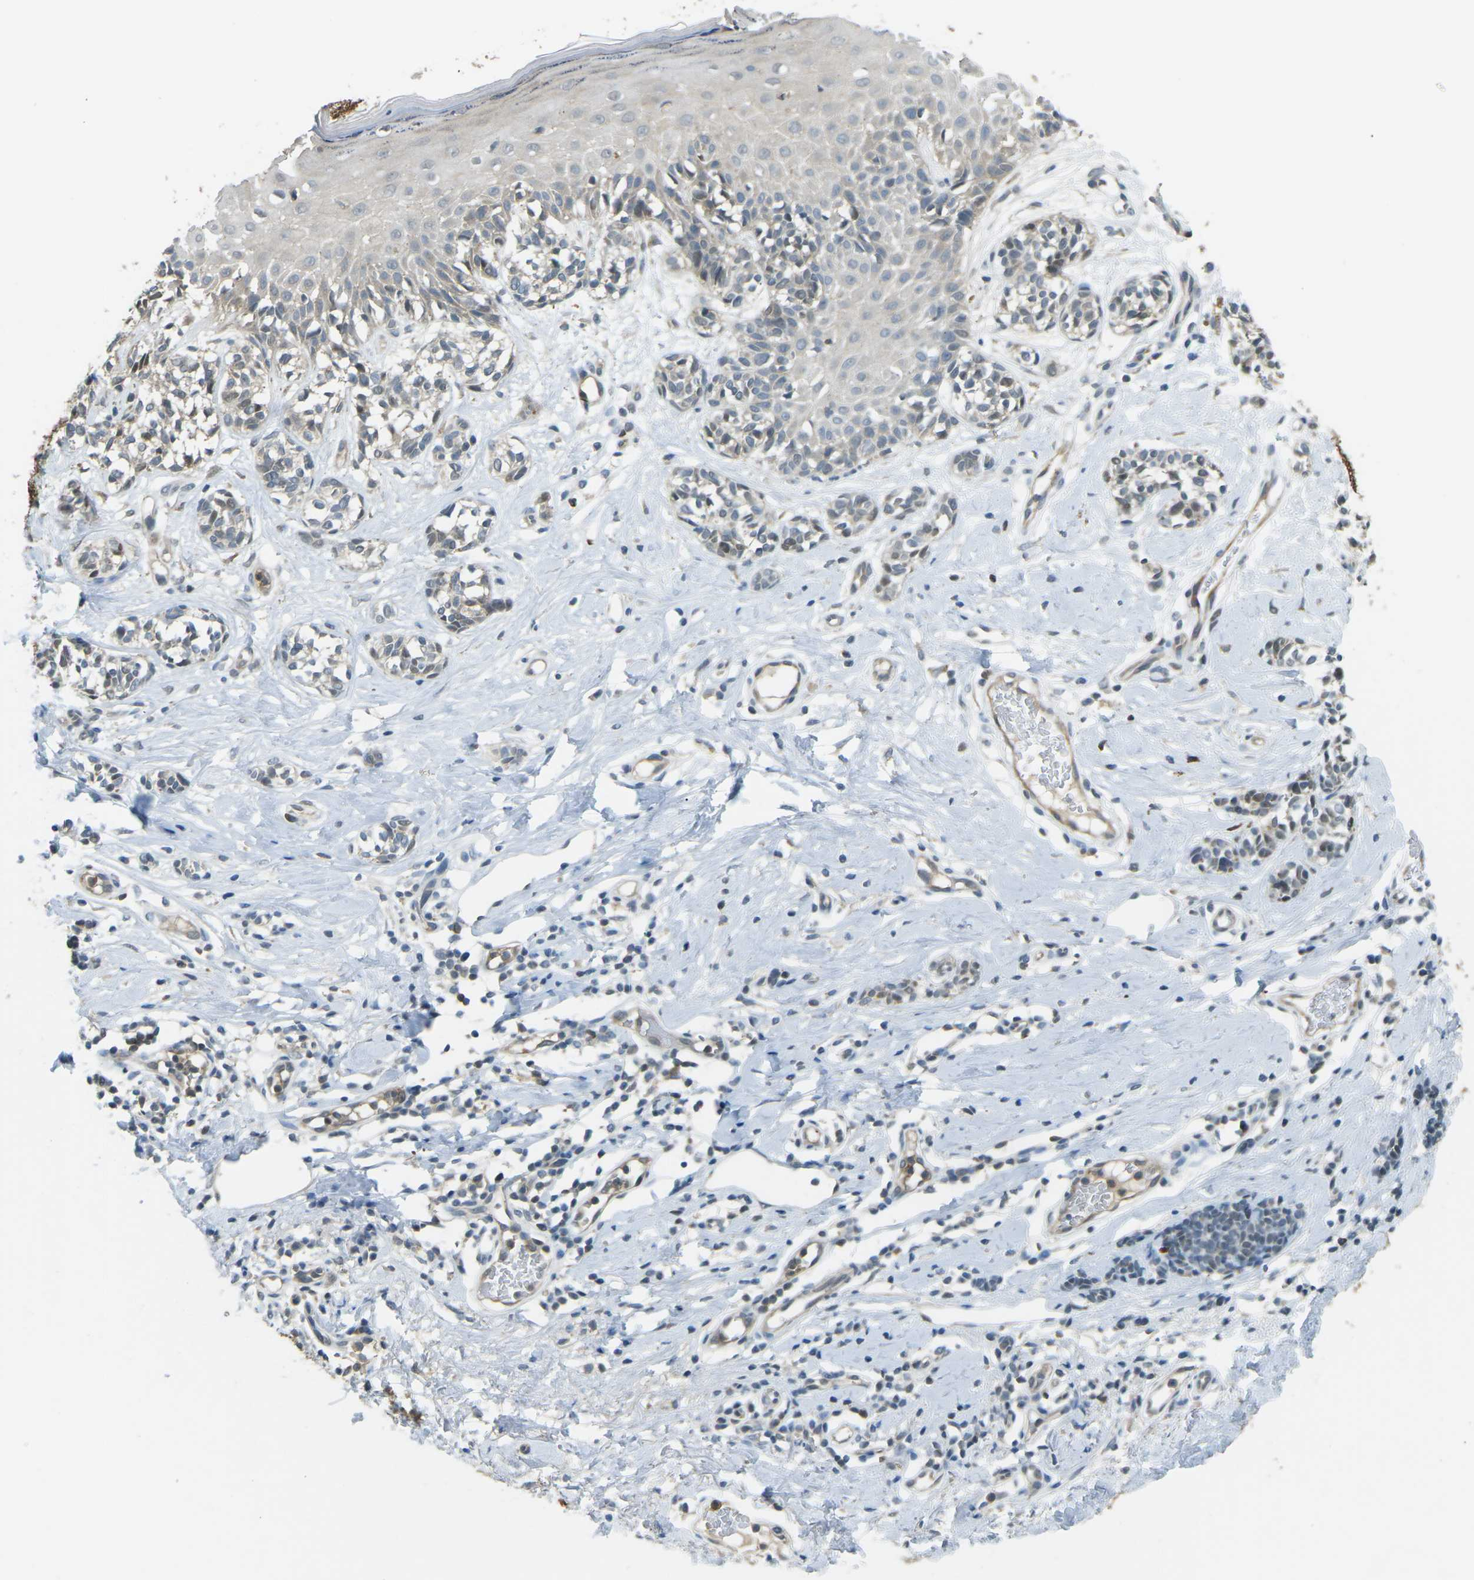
{"staining": {"intensity": "weak", "quantity": ">75%", "location": "cytoplasmic/membranous"}, "tissue": "melanoma", "cell_type": "Tumor cells", "image_type": "cancer", "snomed": [{"axis": "morphology", "description": "Malignant melanoma, NOS"}, {"axis": "topography", "description": "Skin"}], "caption": "Immunohistochemical staining of human melanoma reveals weak cytoplasmic/membranous protein staining in approximately >75% of tumor cells.", "gene": "PIEZO2", "patient": {"sex": "male", "age": 64}}